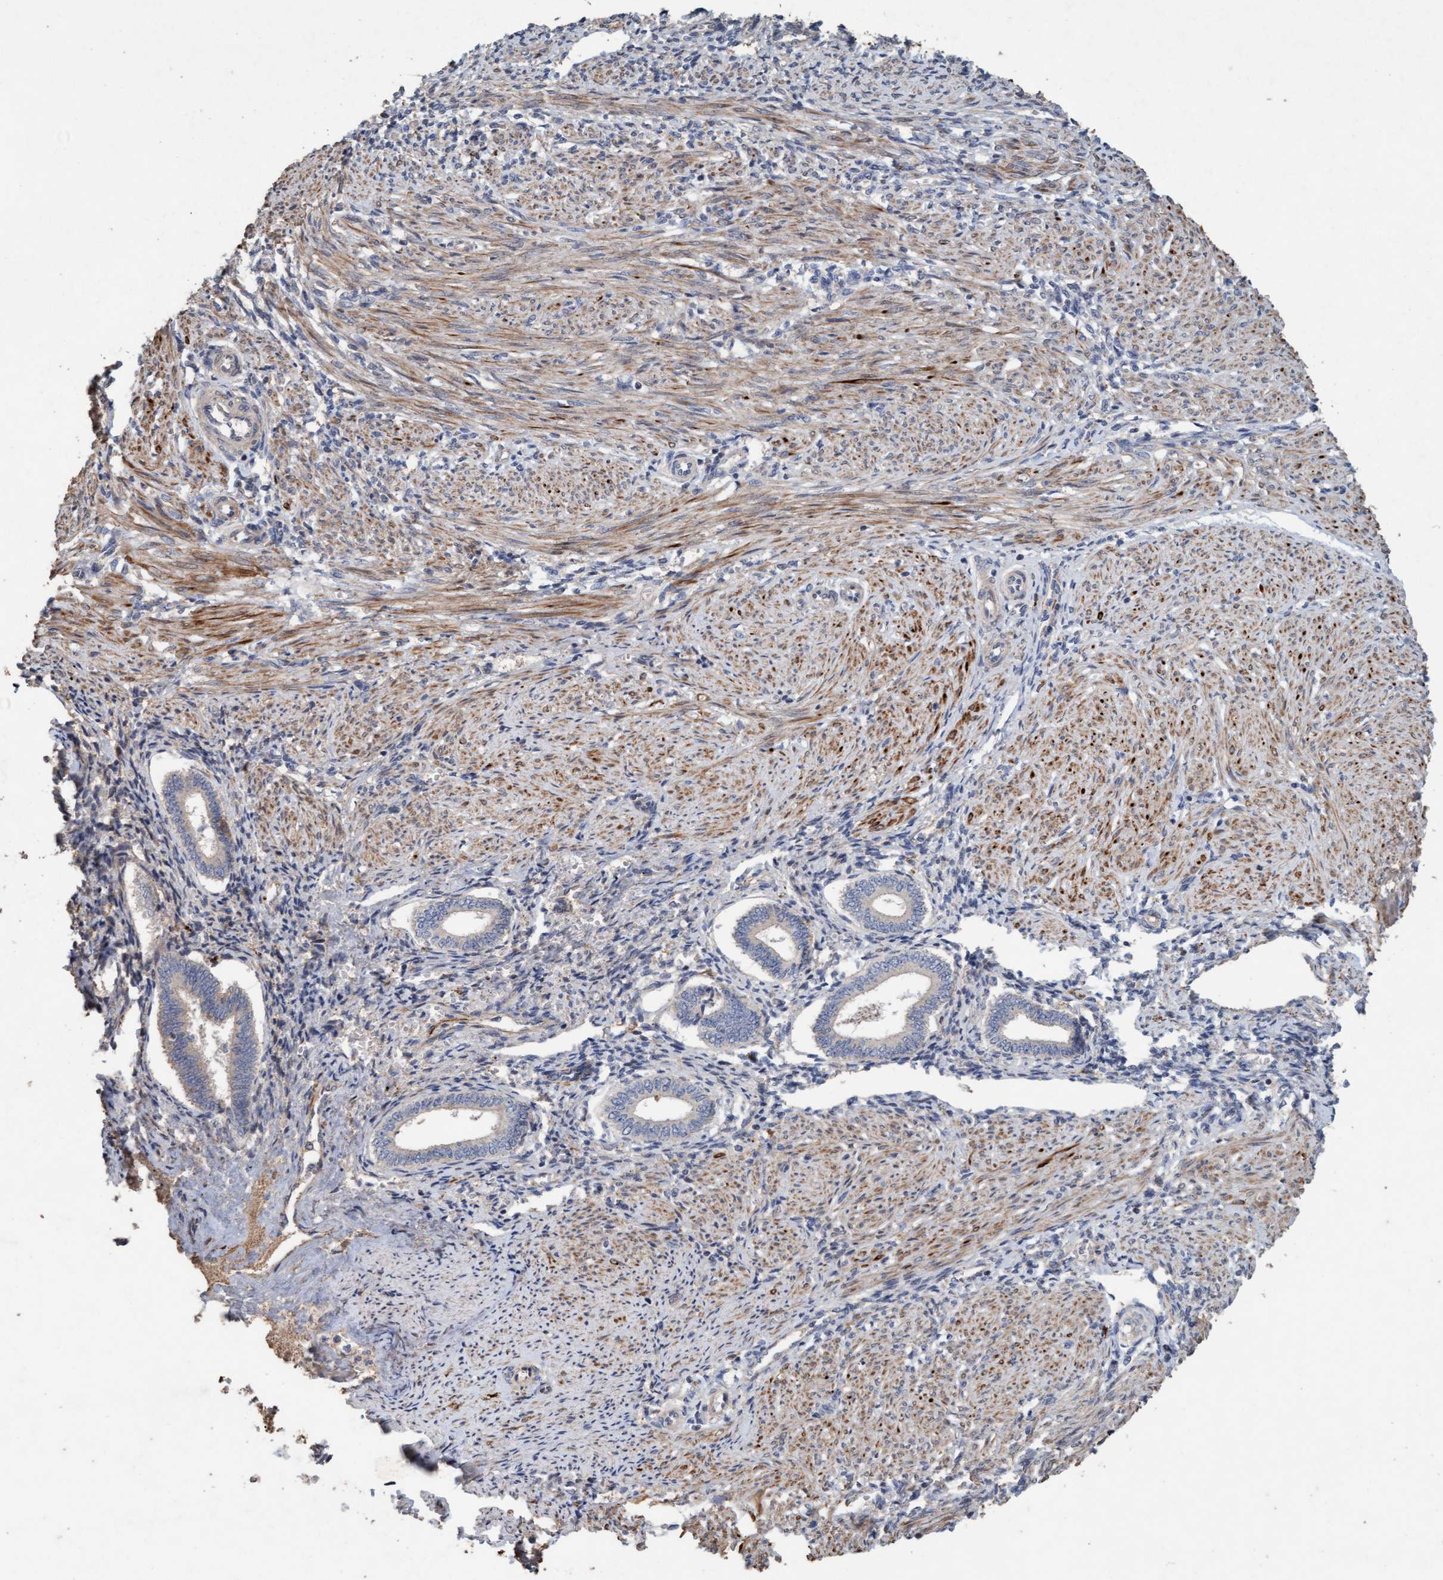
{"staining": {"intensity": "negative", "quantity": "none", "location": "none"}, "tissue": "endometrium", "cell_type": "Cells in endometrial stroma", "image_type": "normal", "snomed": [{"axis": "morphology", "description": "Normal tissue, NOS"}, {"axis": "topography", "description": "Endometrium"}], "caption": "Endometrium stained for a protein using immunohistochemistry displays no positivity cells in endometrial stroma.", "gene": "LONRF1", "patient": {"sex": "female", "age": 42}}